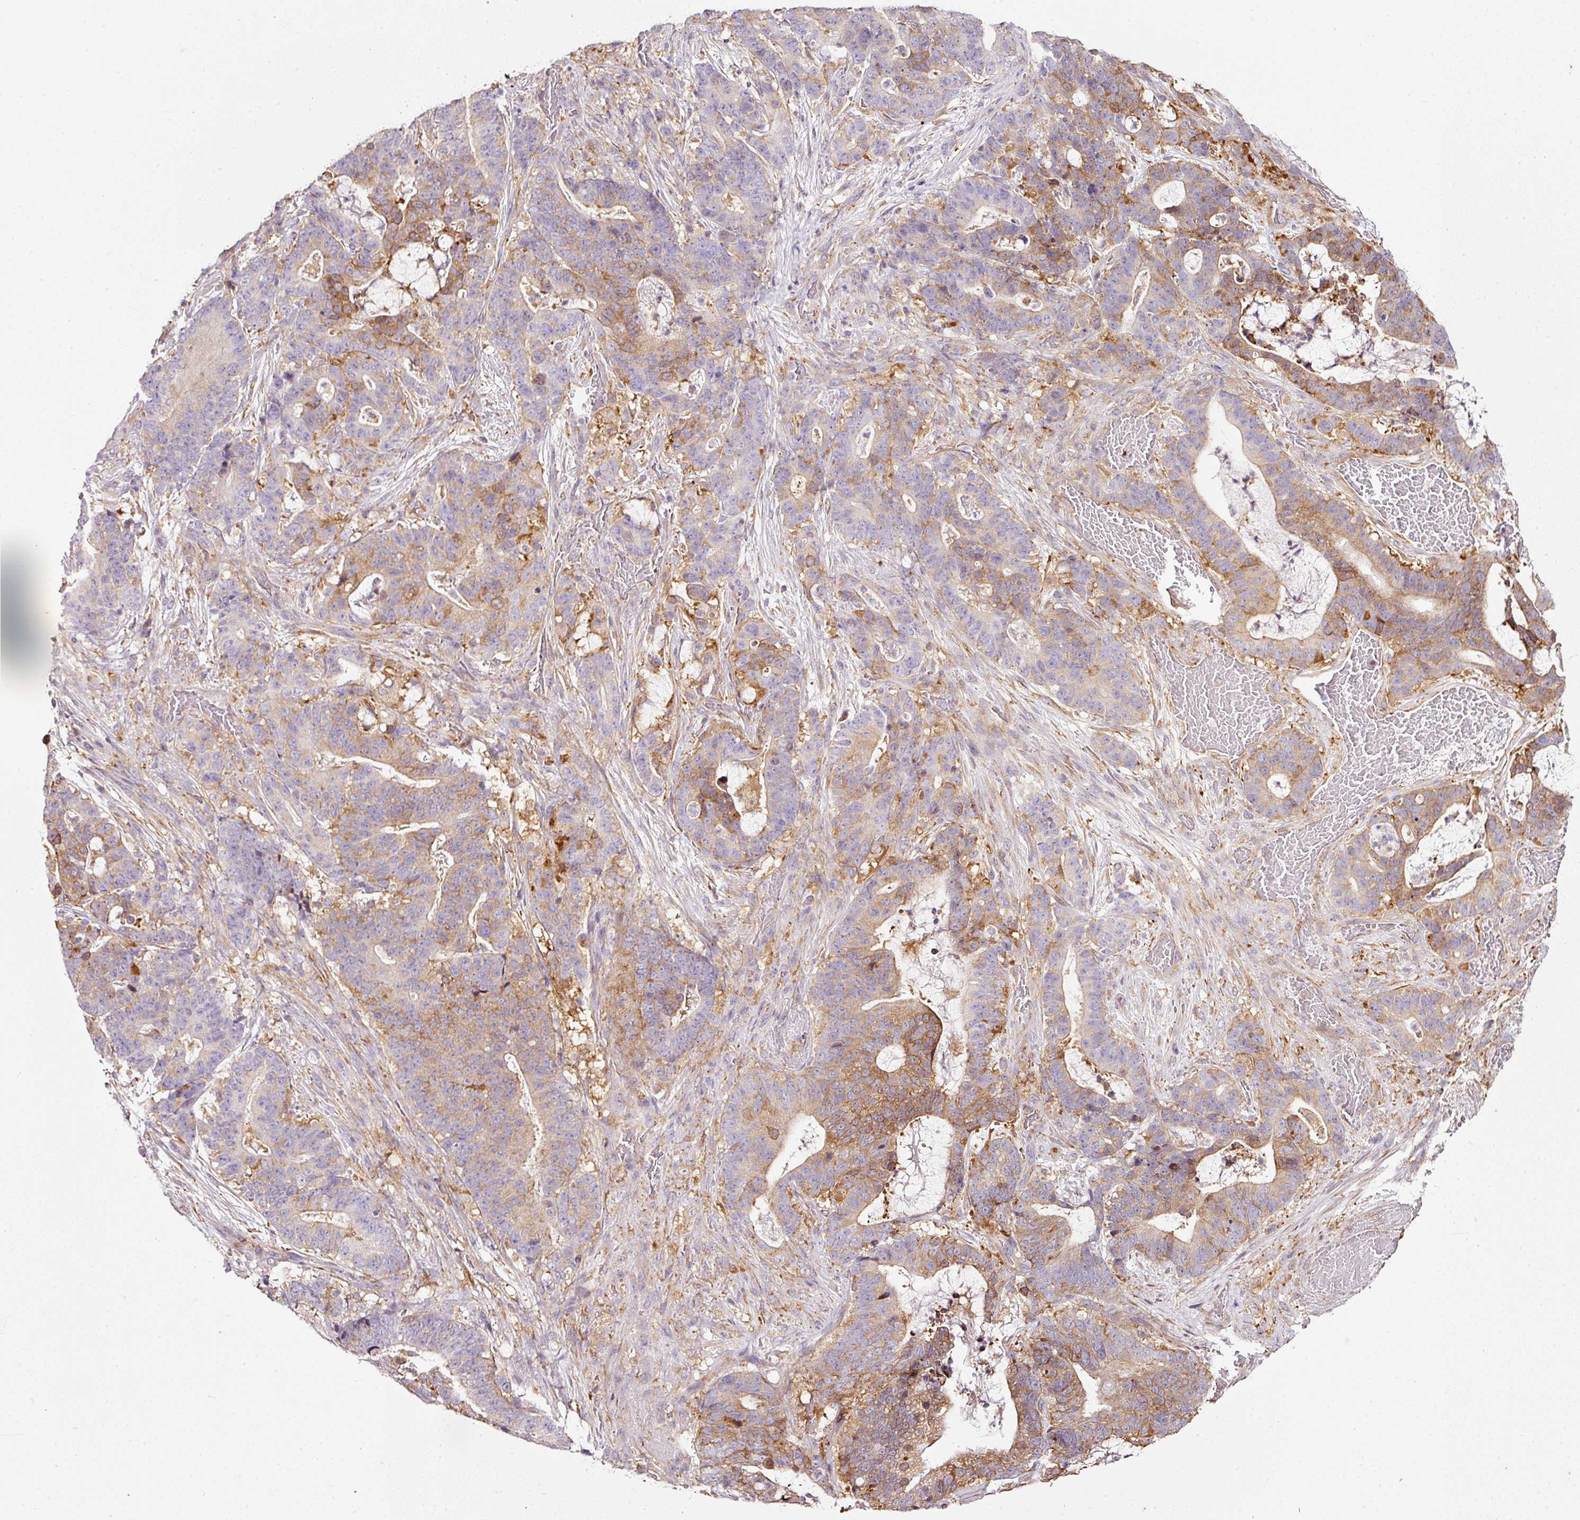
{"staining": {"intensity": "moderate", "quantity": "25%-75%", "location": "cytoplasmic/membranous"}, "tissue": "stomach cancer", "cell_type": "Tumor cells", "image_type": "cancer", "snomed": [{"axis": "morphology", "description": "Normal tissue, NOS"}, {"axis": "morphology", "description": "Adenocarcinoma, NOS"}, {"axis": "topography", "description": "Stomach"}], "caption": "A photomicrograph showing moderate cytoplasmic/membranous expression in about 25%-75% of tumor cells in stomach adenocarcinoma, as visualized by brown immunohistochemical staining.", "gene": "SCNM1", "patient": {"sex": "female", "age": 64}}